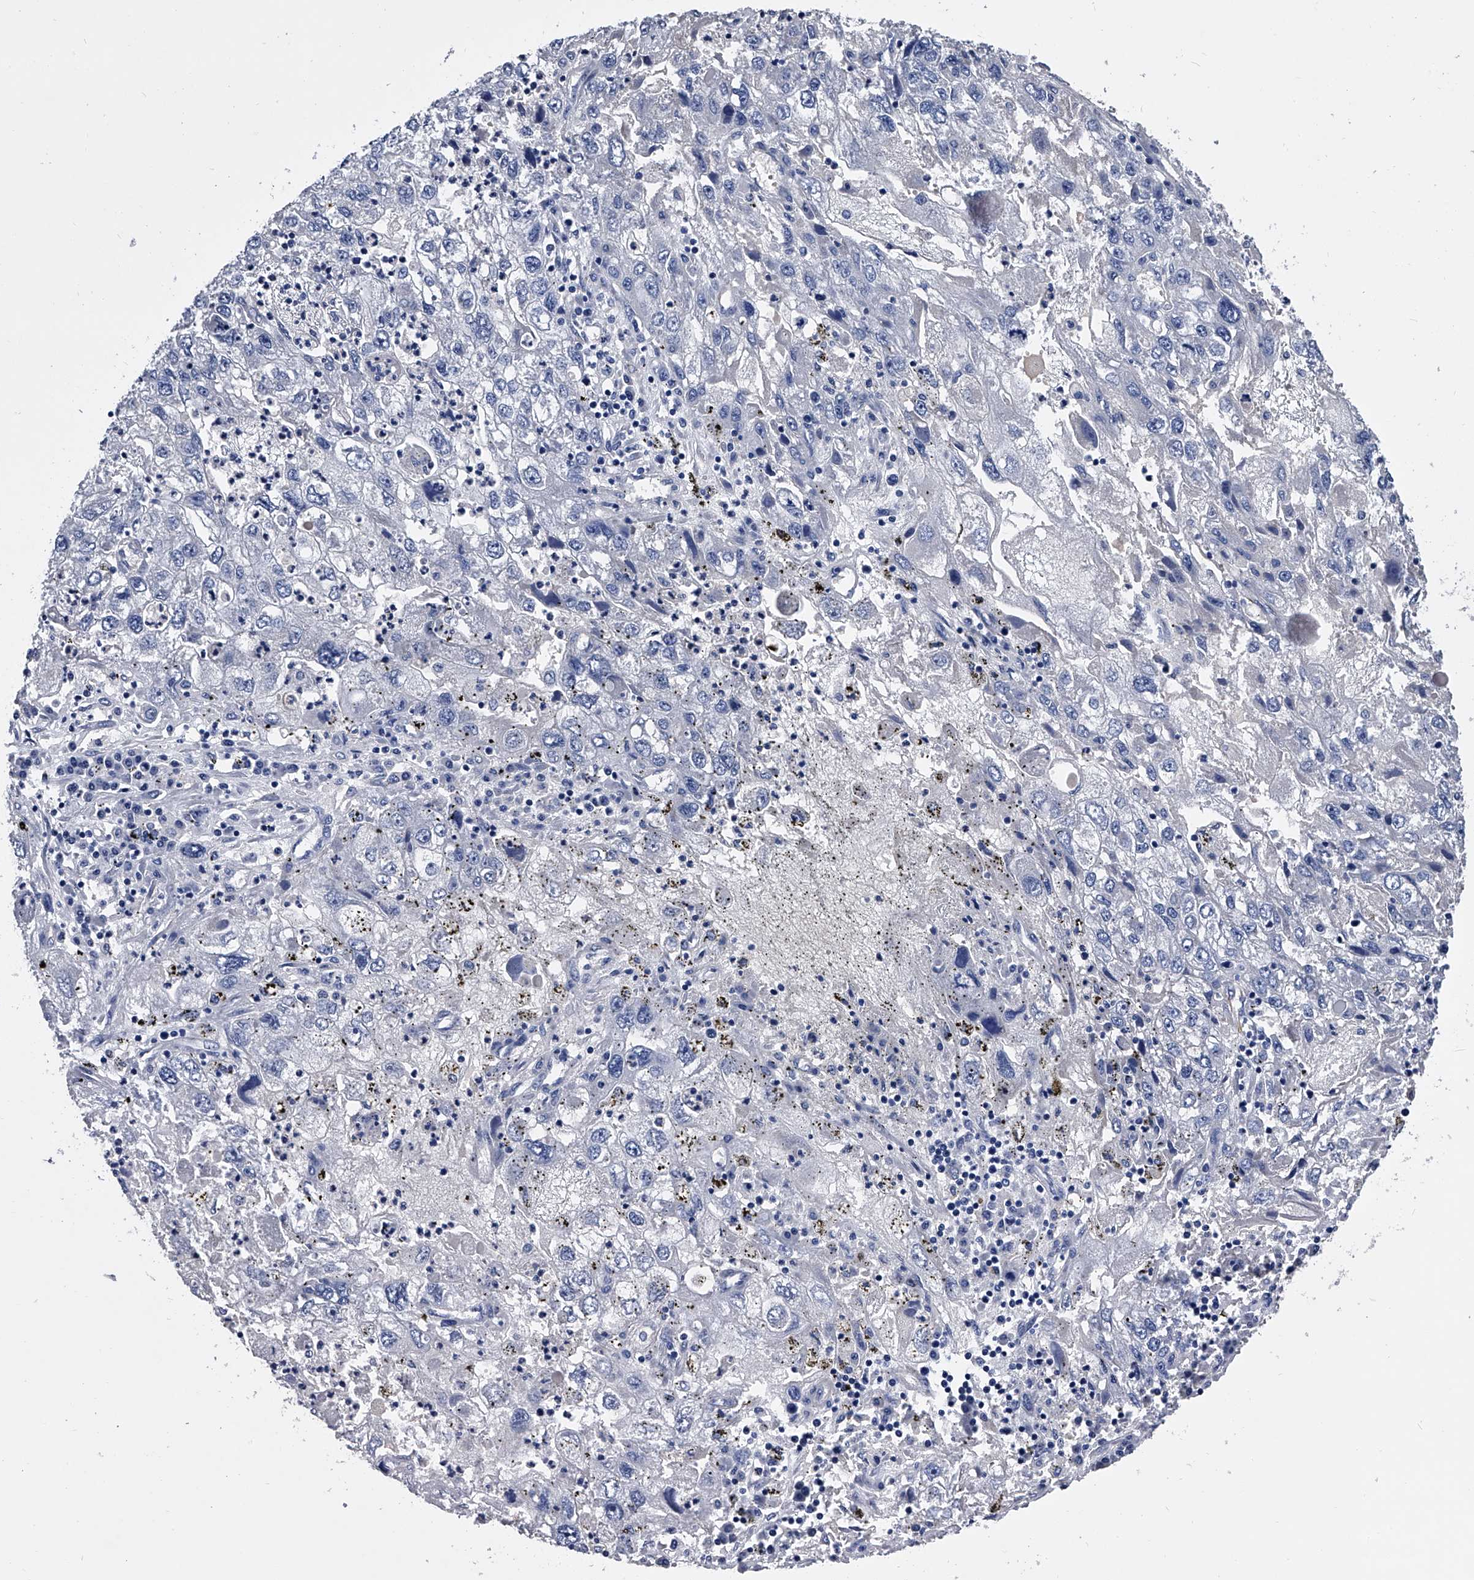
{"staining": {"intensity": "negative", "quantity": "none", "location": "none"}, "tissue": "endometrial cancer", "cell_type": "Tumor cells", "image_type": "cancer", "snomed": [{"axis": "morphology", "description": "Adenocarcinoma, NOS"}, {"axis": "topography", "description": "Endometrium"}], "caption": "An IHC photomicrograph of endometrial cancer (adenocarcinoma) is shown. There is no staining in tumor cells of endometrial cancer (adenocarcinoma). (Stains: DAB (3,3'-diaminobenzidine) immunohistochemistry with hematoxylin counter stain, Microscopy: brightfield microscopy at high magnification).", "gene": "EFCAB7", "patient": {"sex": "female", "age": 49}}